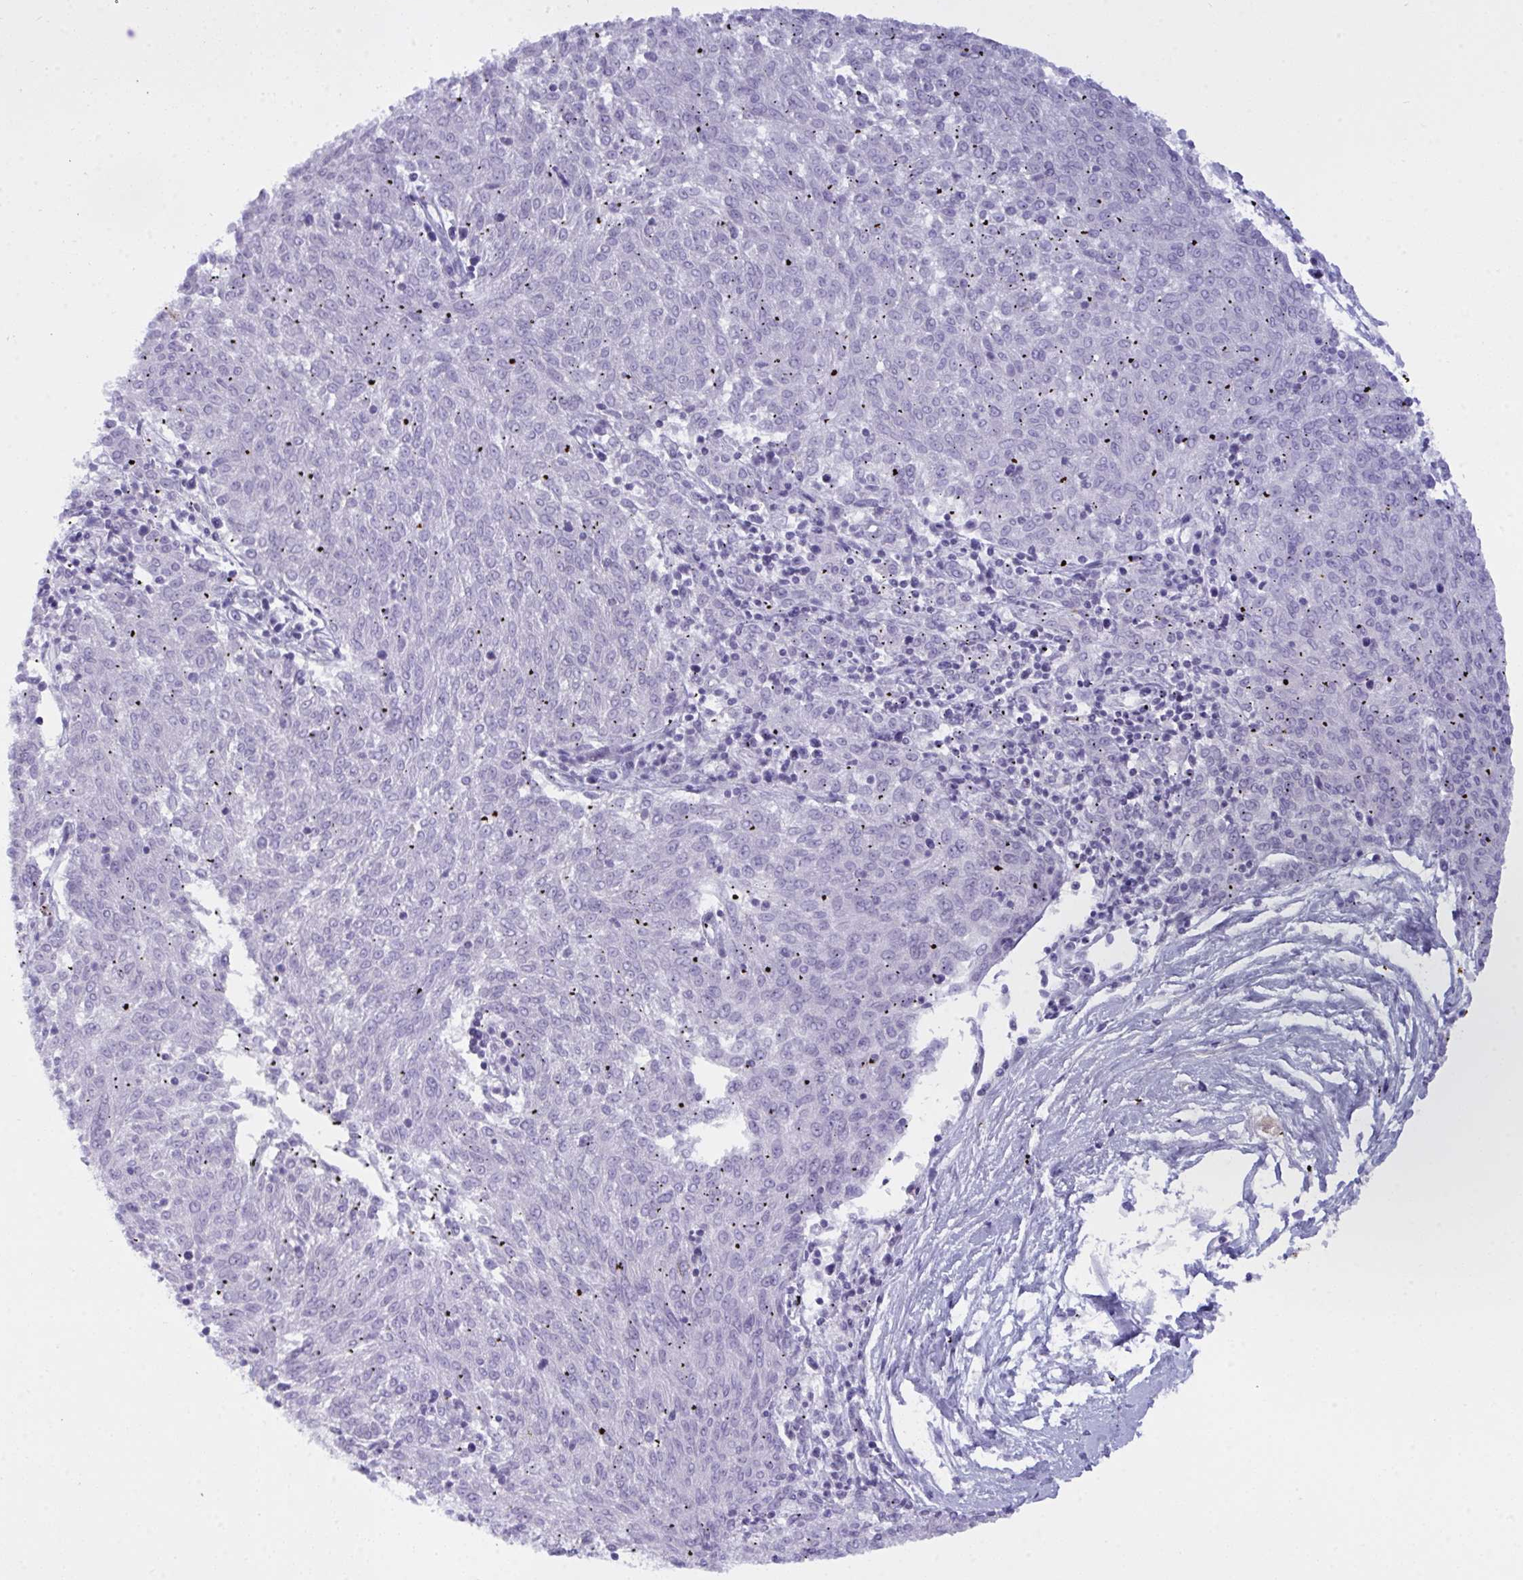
{"staining": {"intensity": "negative", "quantity": "none", "location": "none"}, "tissue": "melanoma", "cell_type": "Tumor cells", "image_type": "cancer", "snomed": [{"axis": "morphology", "description": "Malignant melanoma, NOS"}, {"axis": "topography", "description": "Skin"}], "caption": "The image exhibits no significant staining in tumor cells of malignant melanoma.", "gene": "ELN", "patient": {"sex": "female", "age": 72}}